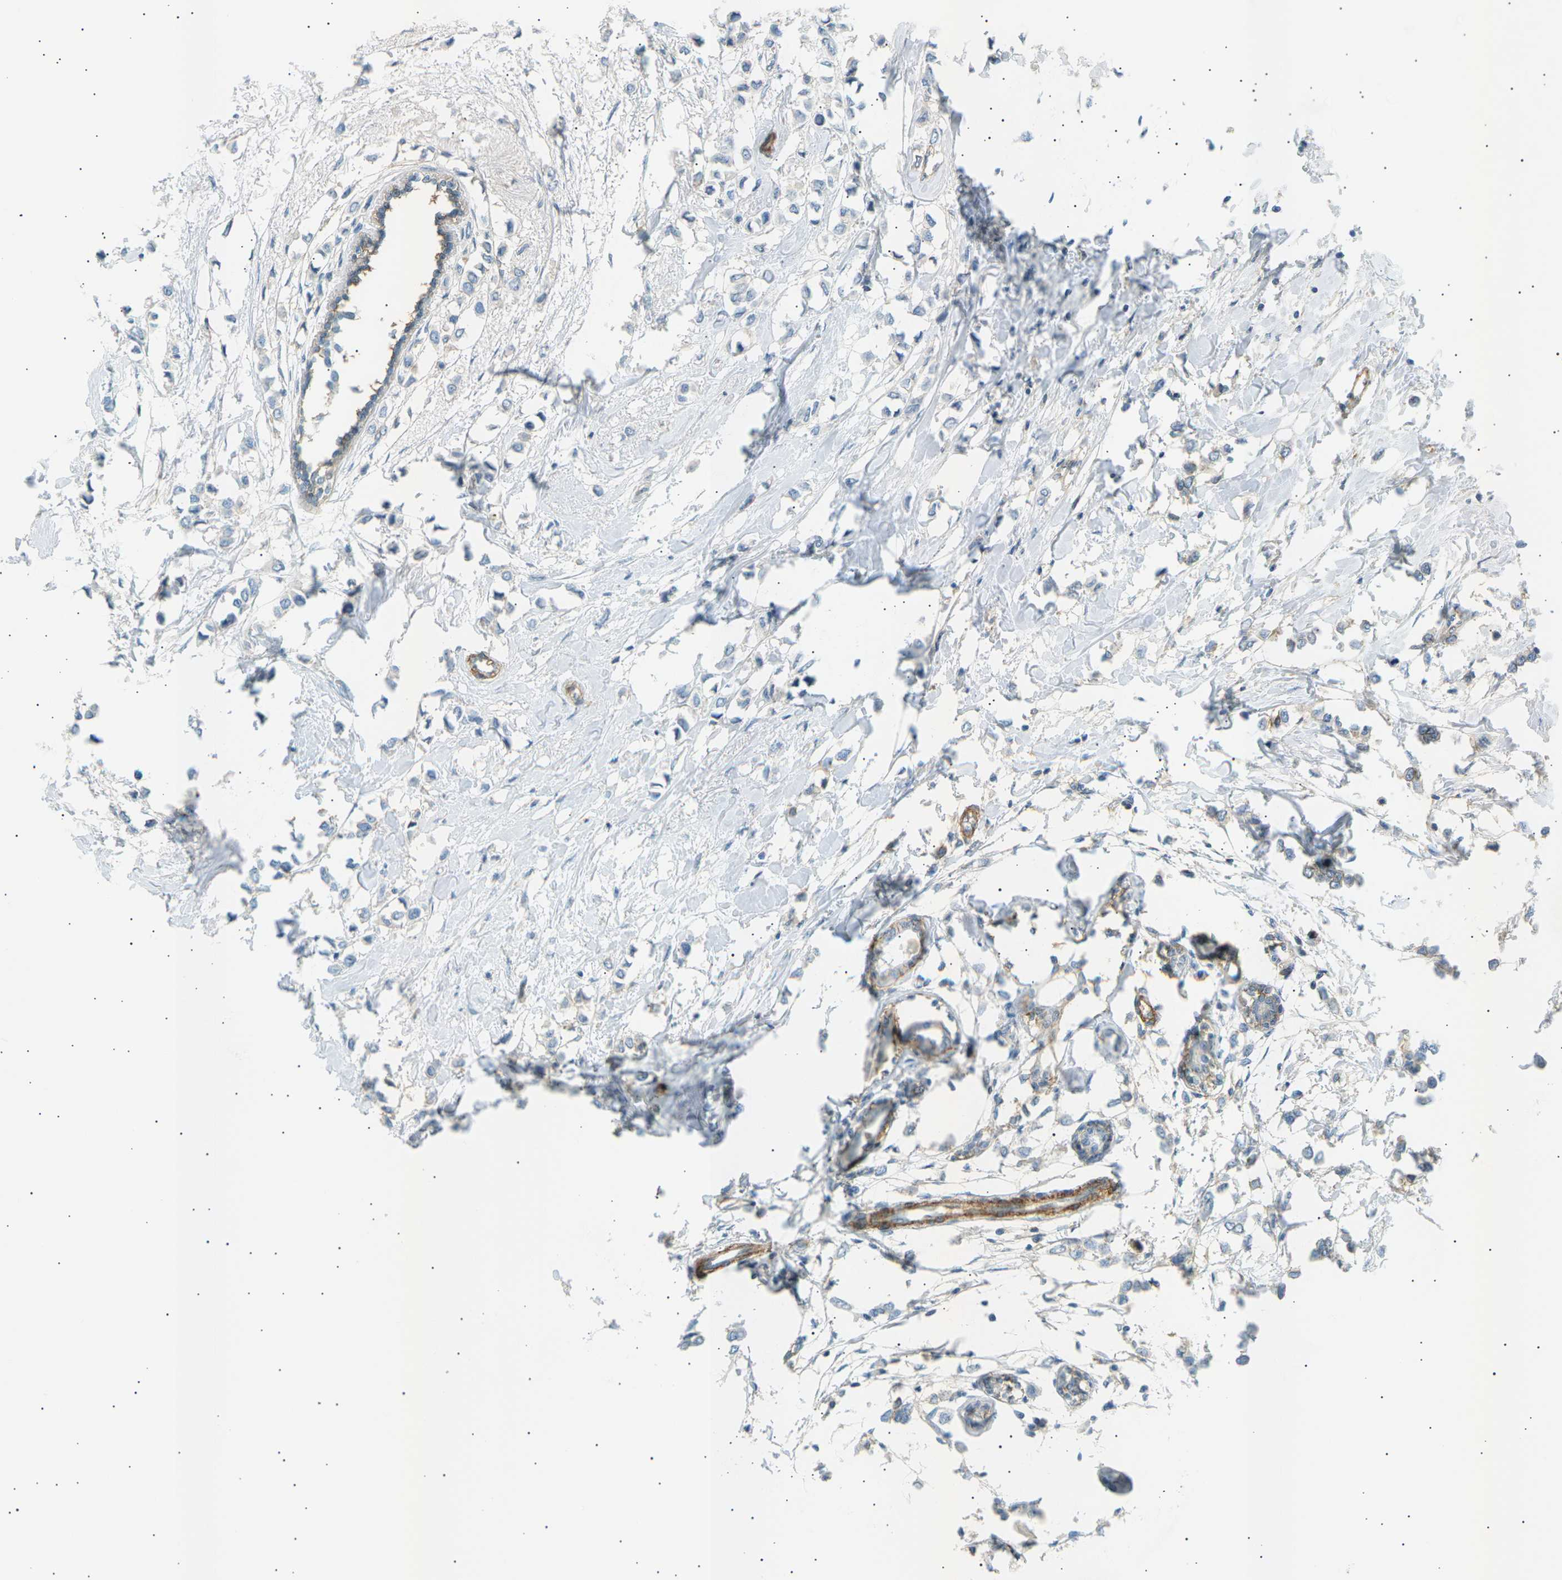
{"staining": {"intensity": "weak", "quantity": "<25%", "location": "cytoplasmic/membranous"}, "tissue": "breast cancer", "cell_type": "Tumor cells", "image_type": "cancer", "snomed": [{"axis": "morphology", "description": "Lobular carcinoma"}, {"axis": "topography", "description": "Breast"}], "caption": "A high-resolution photomicrograph shows immunohistochemistry staining of breast cancer (lobular carcinoma), which exhibits no significant positivity in tumor cells.", "gene": "ATP2B4", "patient": {"sex": "female", "age": 51}}